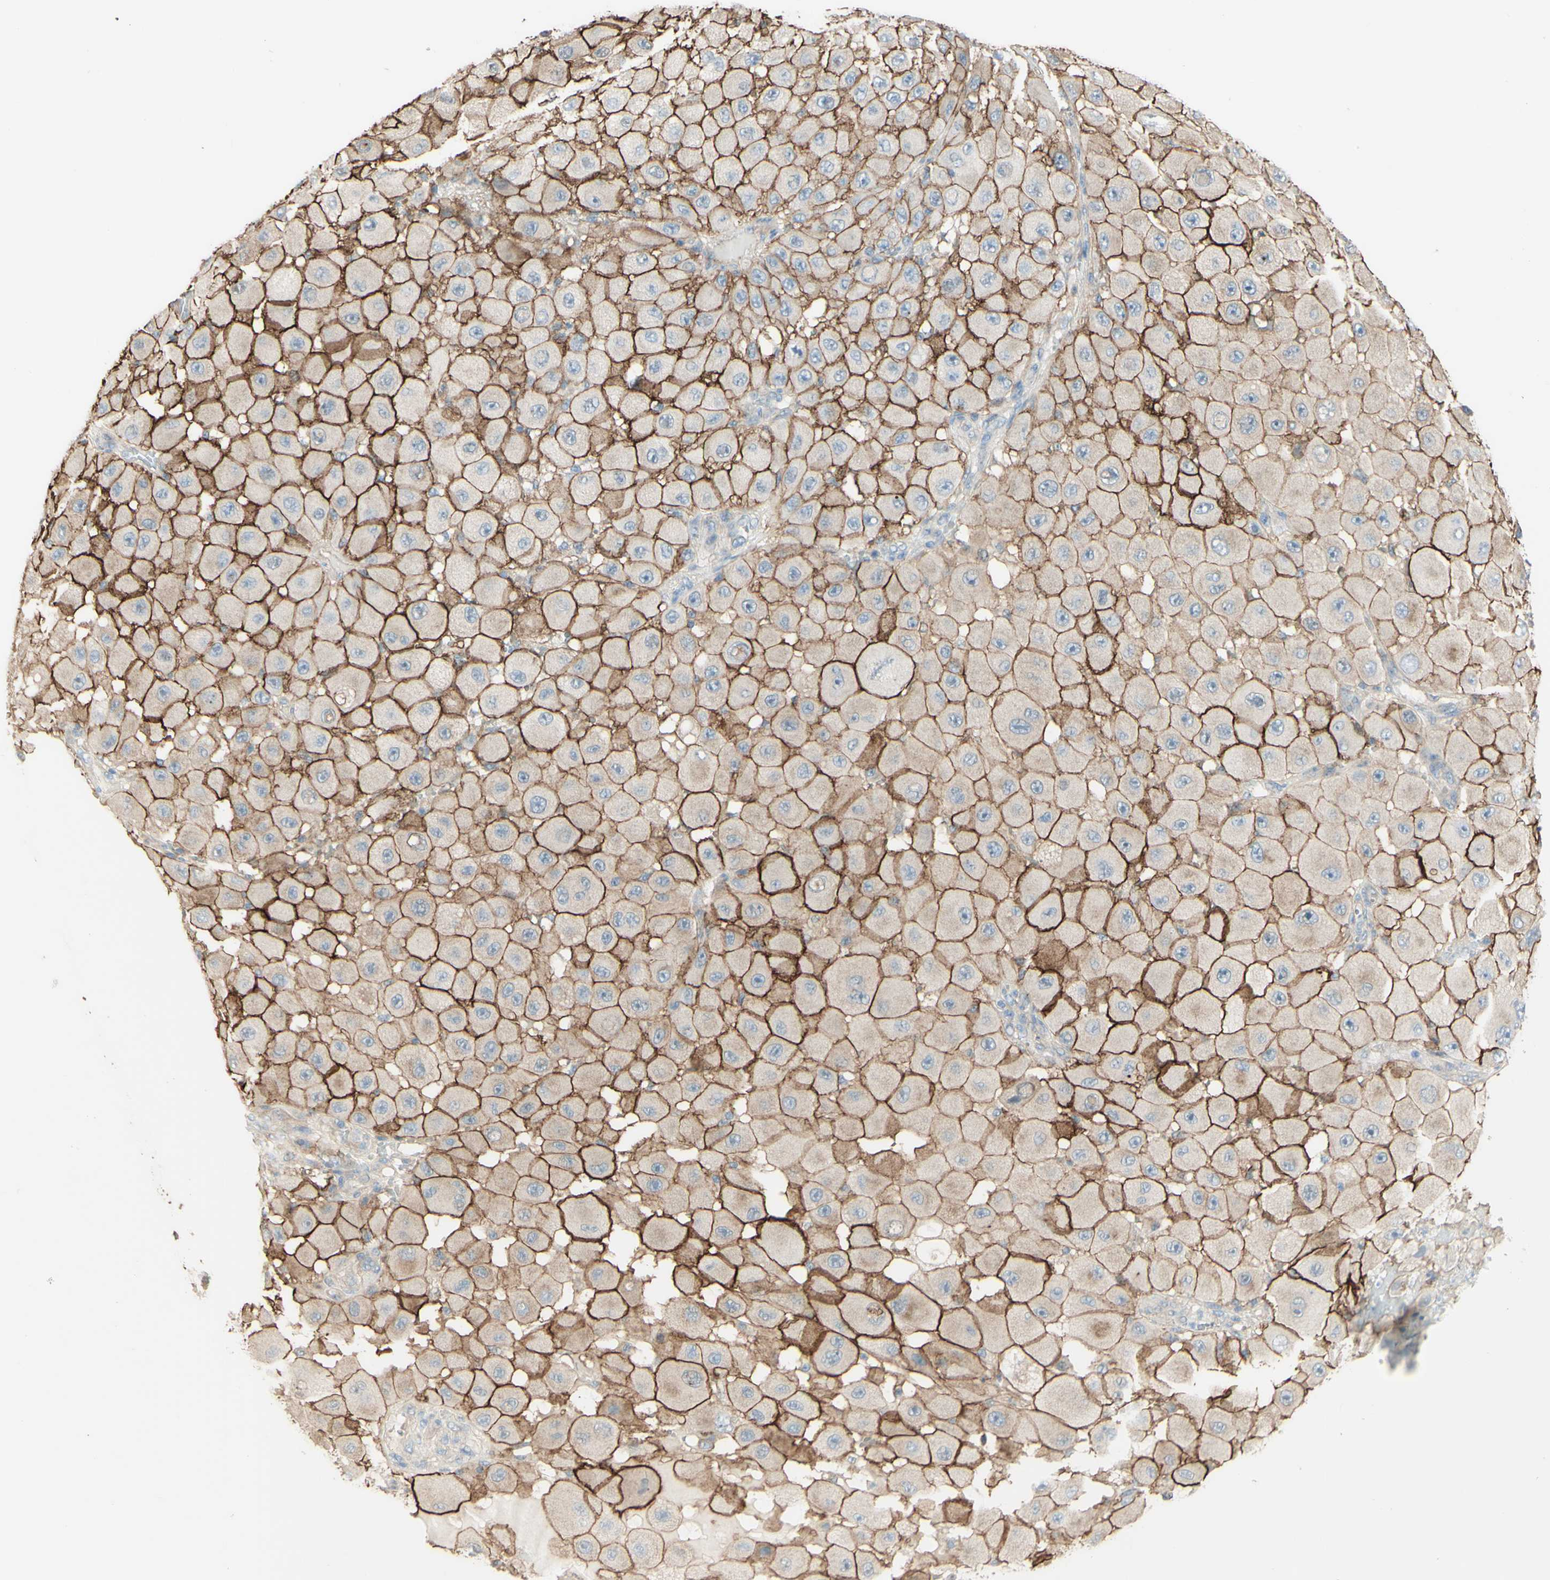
{"staining": {"intensity": "strong", "quantity": ">75%", "location": "cytoplasmic/membranous"}, "tissue": "melanoma", "cell_type": "Tumor cells", "image_type": "cancer", "snomed": [{"axis": "morphology", "description": "Malignant melanoma, NOS"}, {"axis": "topography", "description": "Skin"}], "caption": "Immunohistochemistry of human malignant melanoma displays high levels of strong cytoplasmic/membranous expression in about >75% of tumor cells.", "gene": "RNF149", "patient": {"sex": "female", "age": 81}}